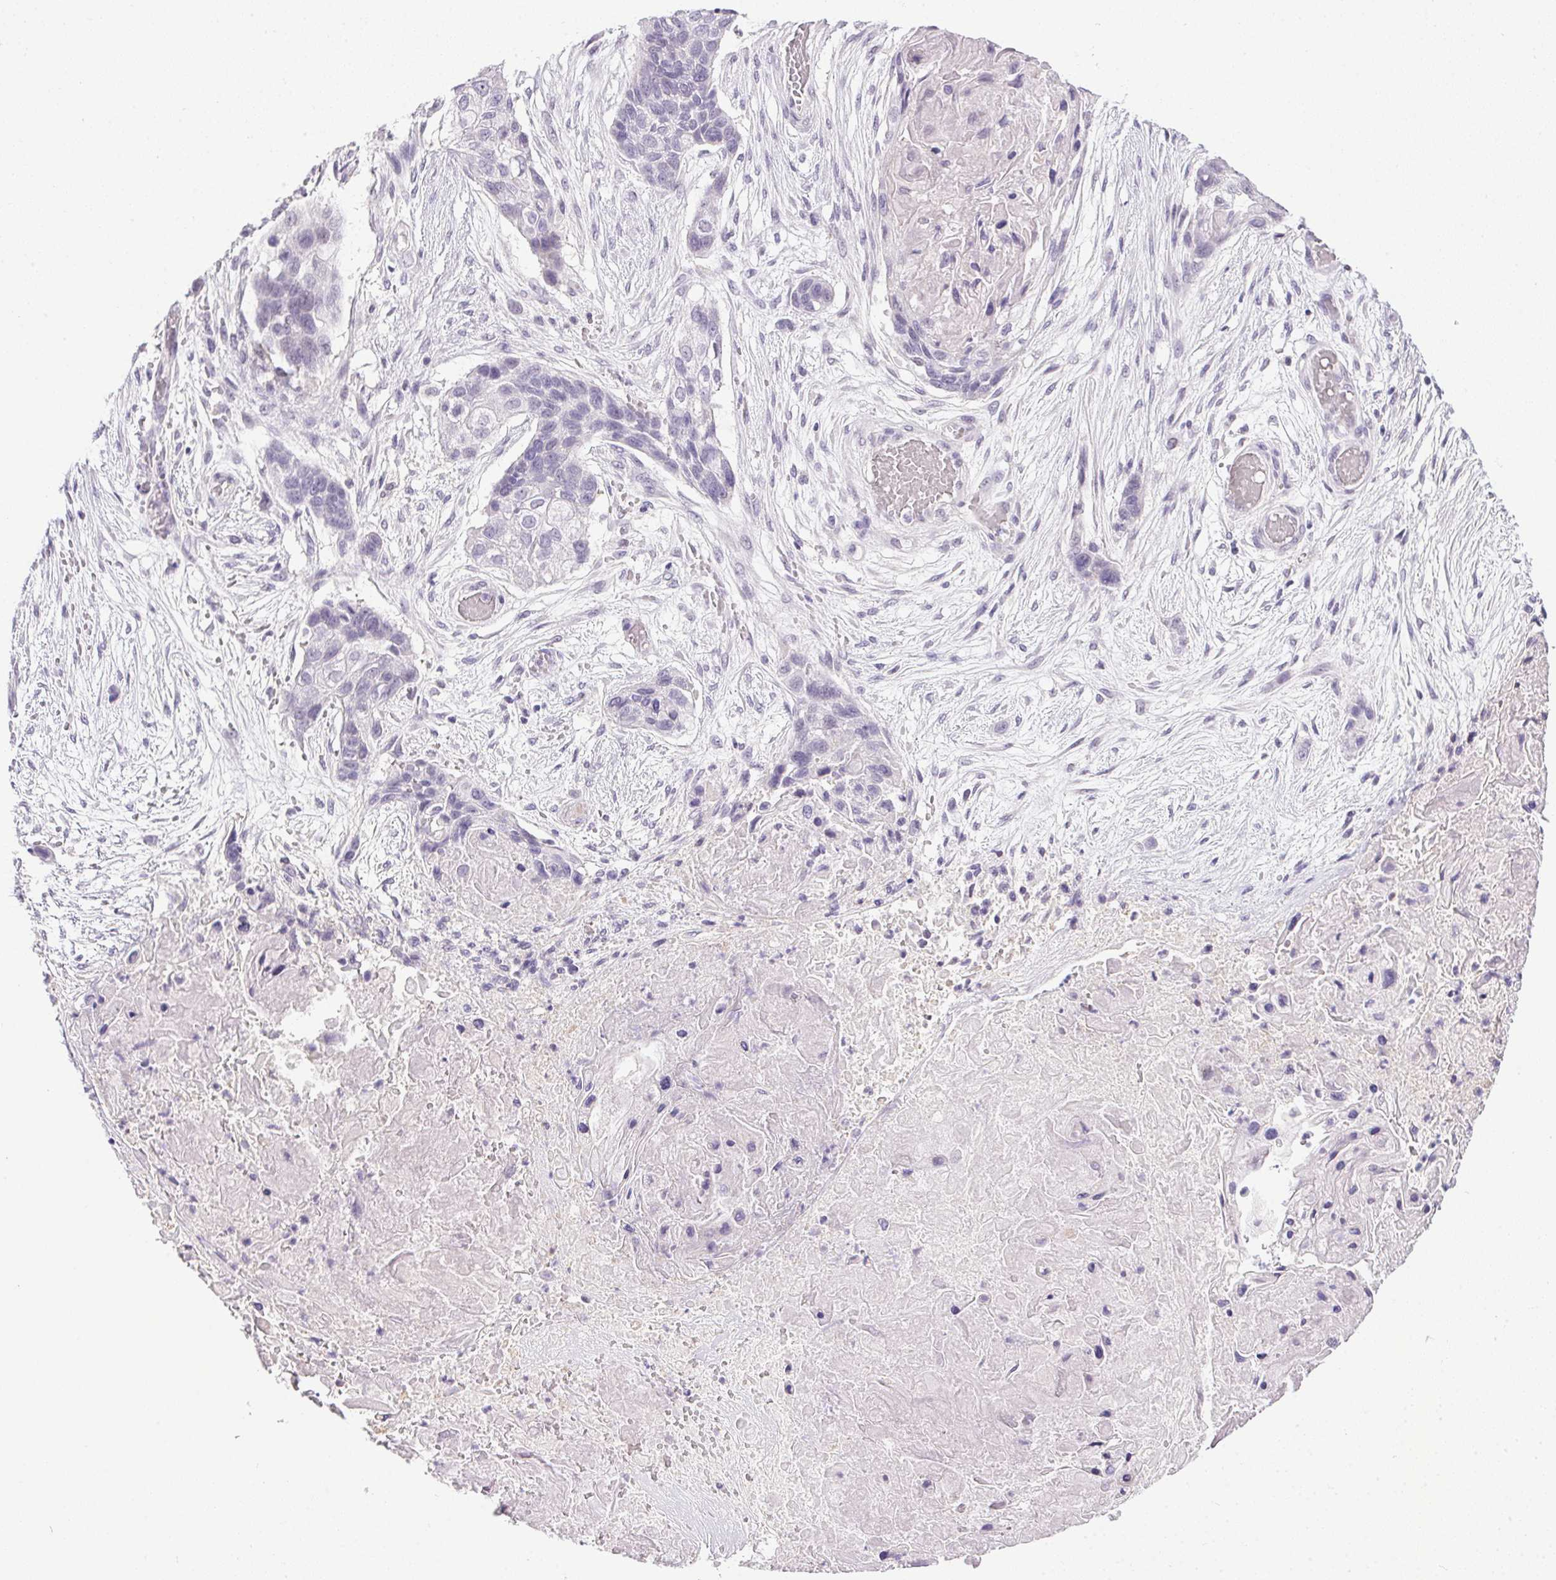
{"staining": {"intensity": "negative", "quantity": "none", "location": "none"}, "tissue": "lung cancer", "cell_type": "Tumor cells", "image_type": "cancer", "snomed": [{"axis": "morphology", "description": "Squamous cell carcinoma, NOS"}, {"axis": "topography", "description": "Lung"}], "caption": "Histopathology image shows no protein expression in tumor cells of lung cancer (squamous cell carcinoma) tissue. Brightfield microscopy of IHC stained with DAB (3,3'-diaminobenzidine) (brown) and hematoxylin (blue), captured at high magnification.", "gene": "PRL", "patient": {"sex": "male", "age": 69}}